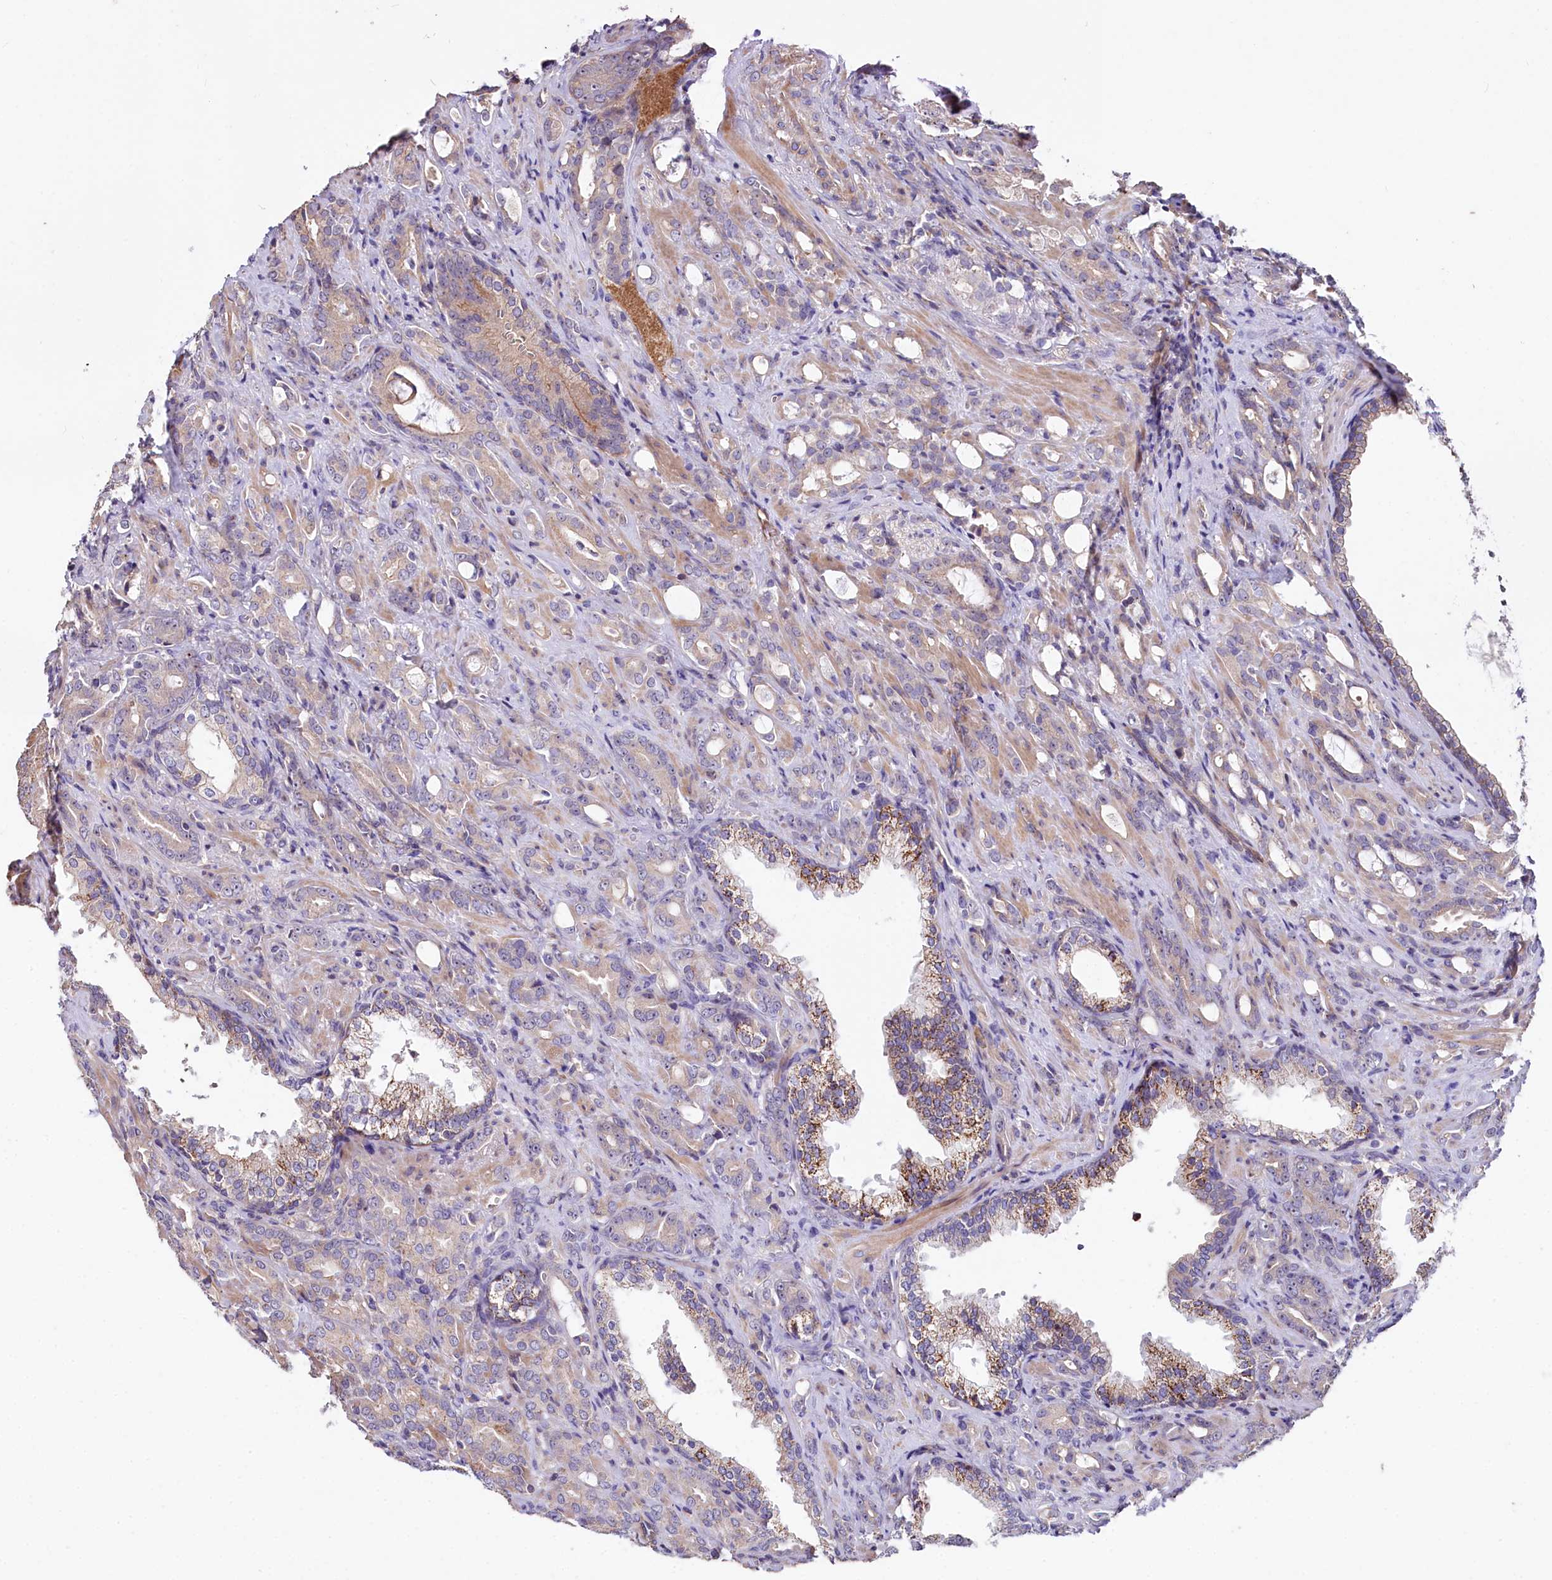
{"staining": {"intensity": "weak", "quantity": "<25%", "location": "cytoplasmic/membranous"}, "tissue": "prostate cancer", "cell_type": "Tumor cells", "image_type": "cancer", "snomed": [{"axis": "morphology", "description": "Adenocarcinoma, High grade"}, {"axis": "topography", "description": "Prostate"}], "caption": "Tumor cells are negative for brown protein staining in adenocarcinoma (high-grade) (prostate). (DAB (3,3'-diaminobenzidine) IHC with hematoxylin counter stain).", "gene": "RPUSD3", "patient": {"sex": "male", "age": 72}}